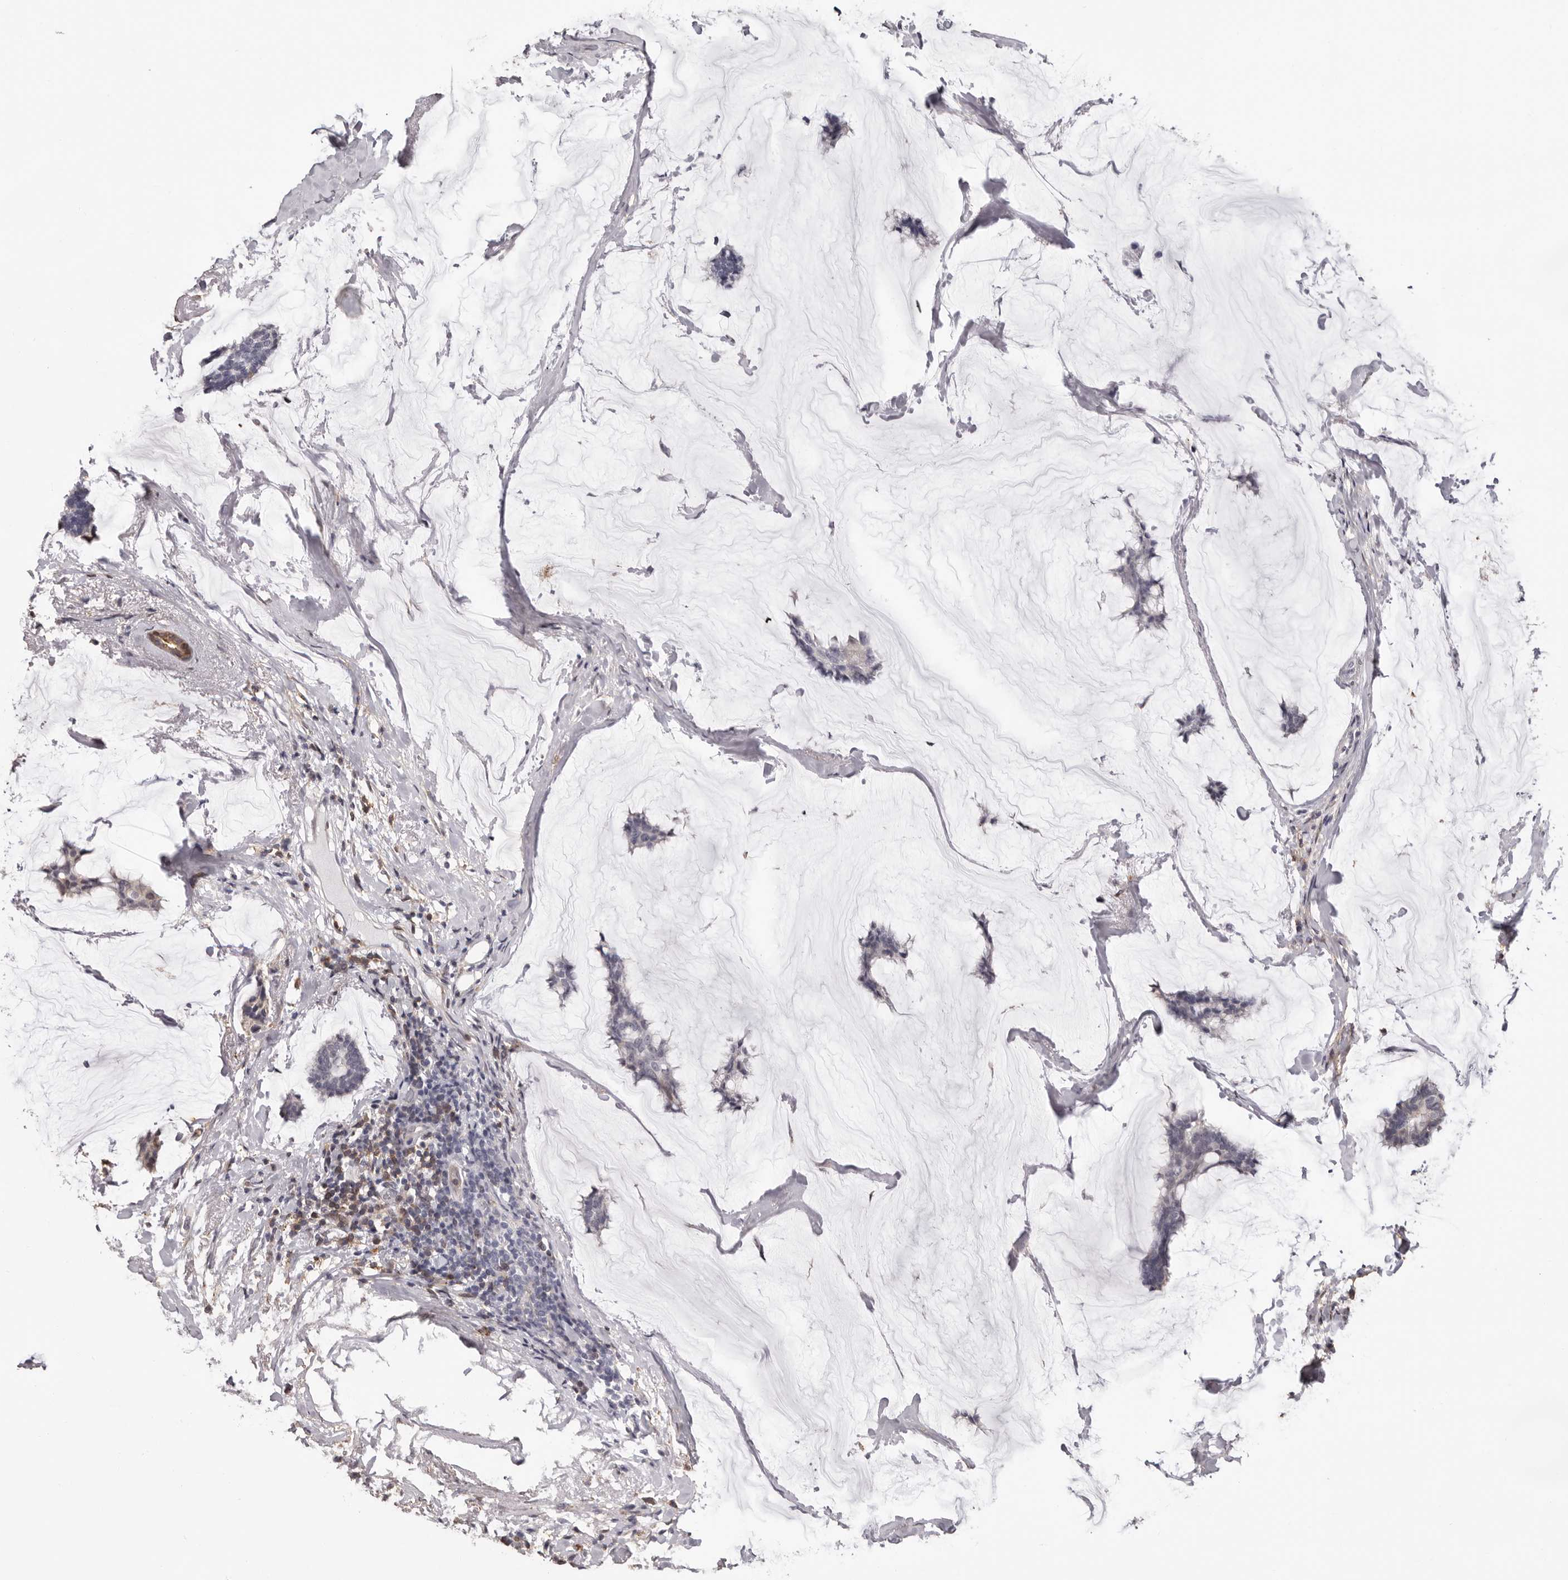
{"staining": {"intensity": "negative", "quantity": "none", "location": "none"}, "tissue": "breast cancer", "cell_type": "Tumor cells", "image_type": "cancer", "snomed": [{"axis": "morphology", "description": "Duct carcinoma"}, {"axis": "topography", "description": "Breast"}], "caption": "The IHC histopathology image has no significant expression in tumor cells of intraductal carcinoma (breast) tissue.", "gene": "PRR12", "patient": {"sex": "female", "age": 93}}